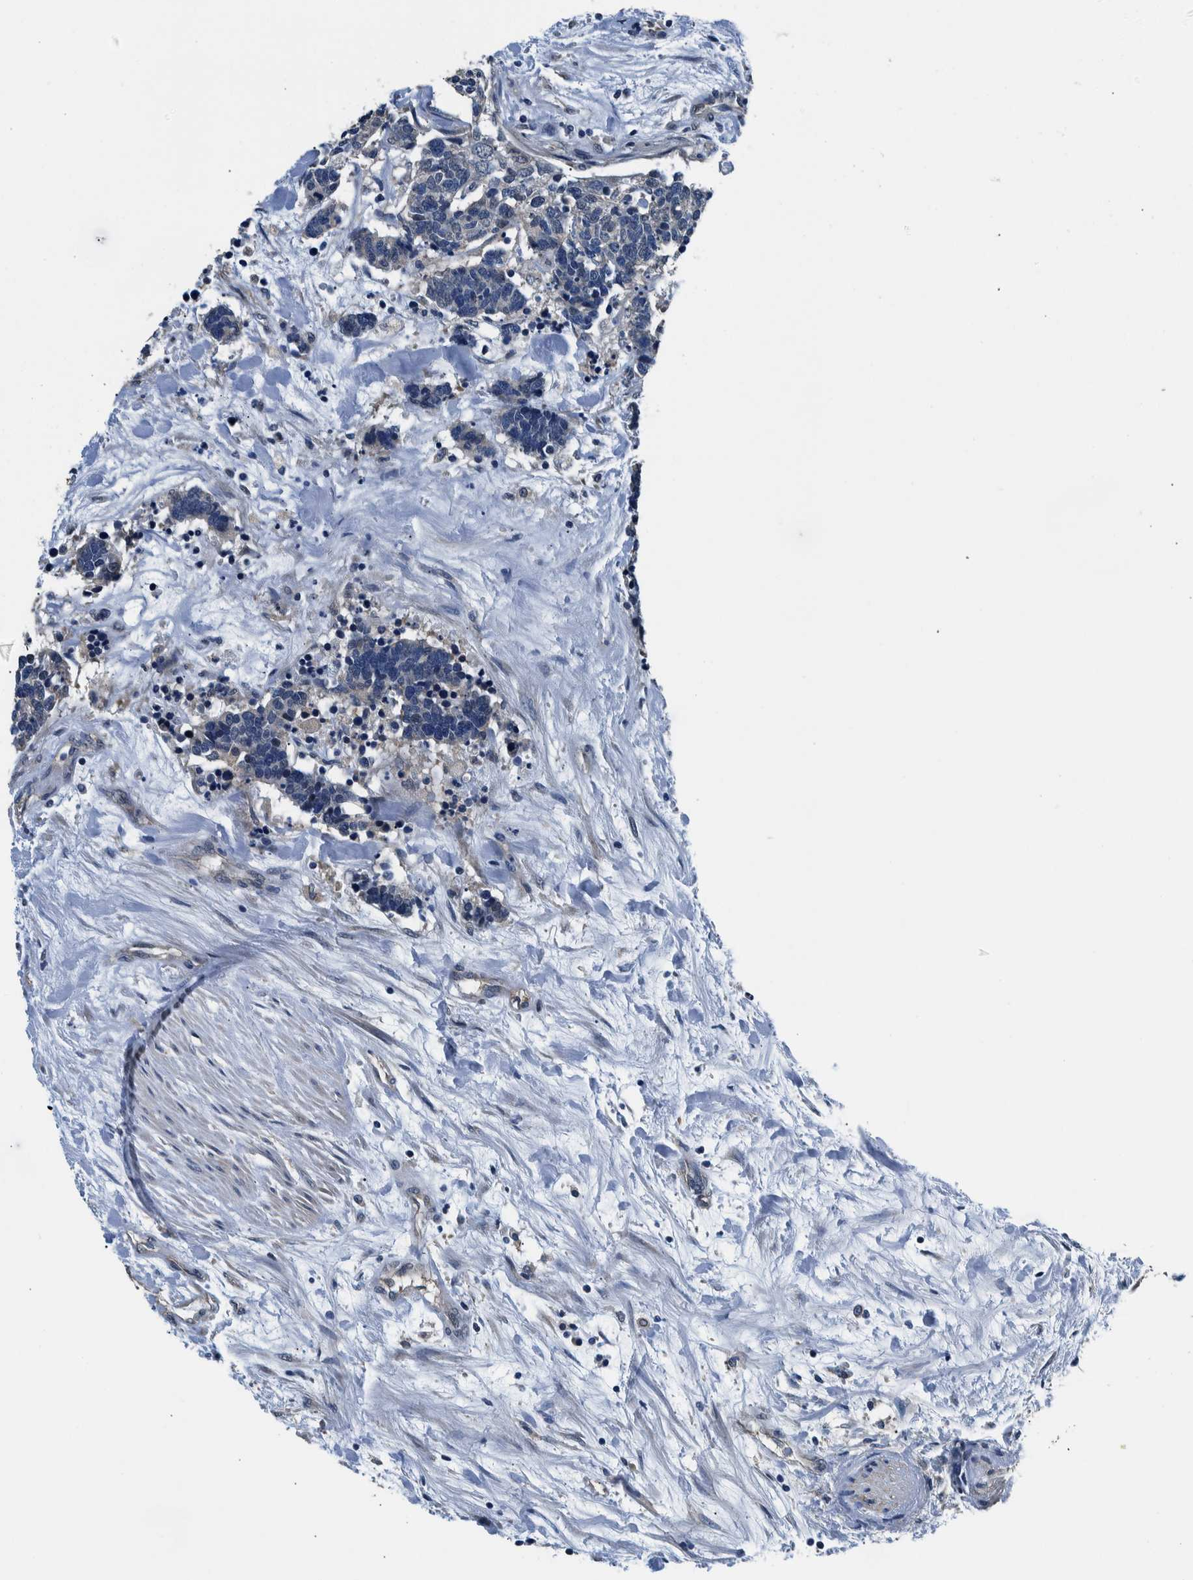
{"staining": {"intensity": "negative", "quantity": "none", "location": "none"}, "tissue": "carcinoid", "cell_type": "Tumor cells", "image_type": "cancer", "snomed": [{"axis": "morphology", "description": "Carcinoma, NOS"}, {"axis": "morphology", "description": "Carcinoid, malignant, NOS"}, {"axis": "topography", "description": "Urinary bladder"}], "caption": "Tumor cells are negative for protein expression in human carcinoma. (Stains: DAB (3,3'-diaminobenzidine) immunohistochemistry (IHC) with hematoxylin counter stain, Microscopy: brightfield microscopy at high magnification).", "gene": "NIBAN2", "patient": {"sex": "male", "age": 57}}